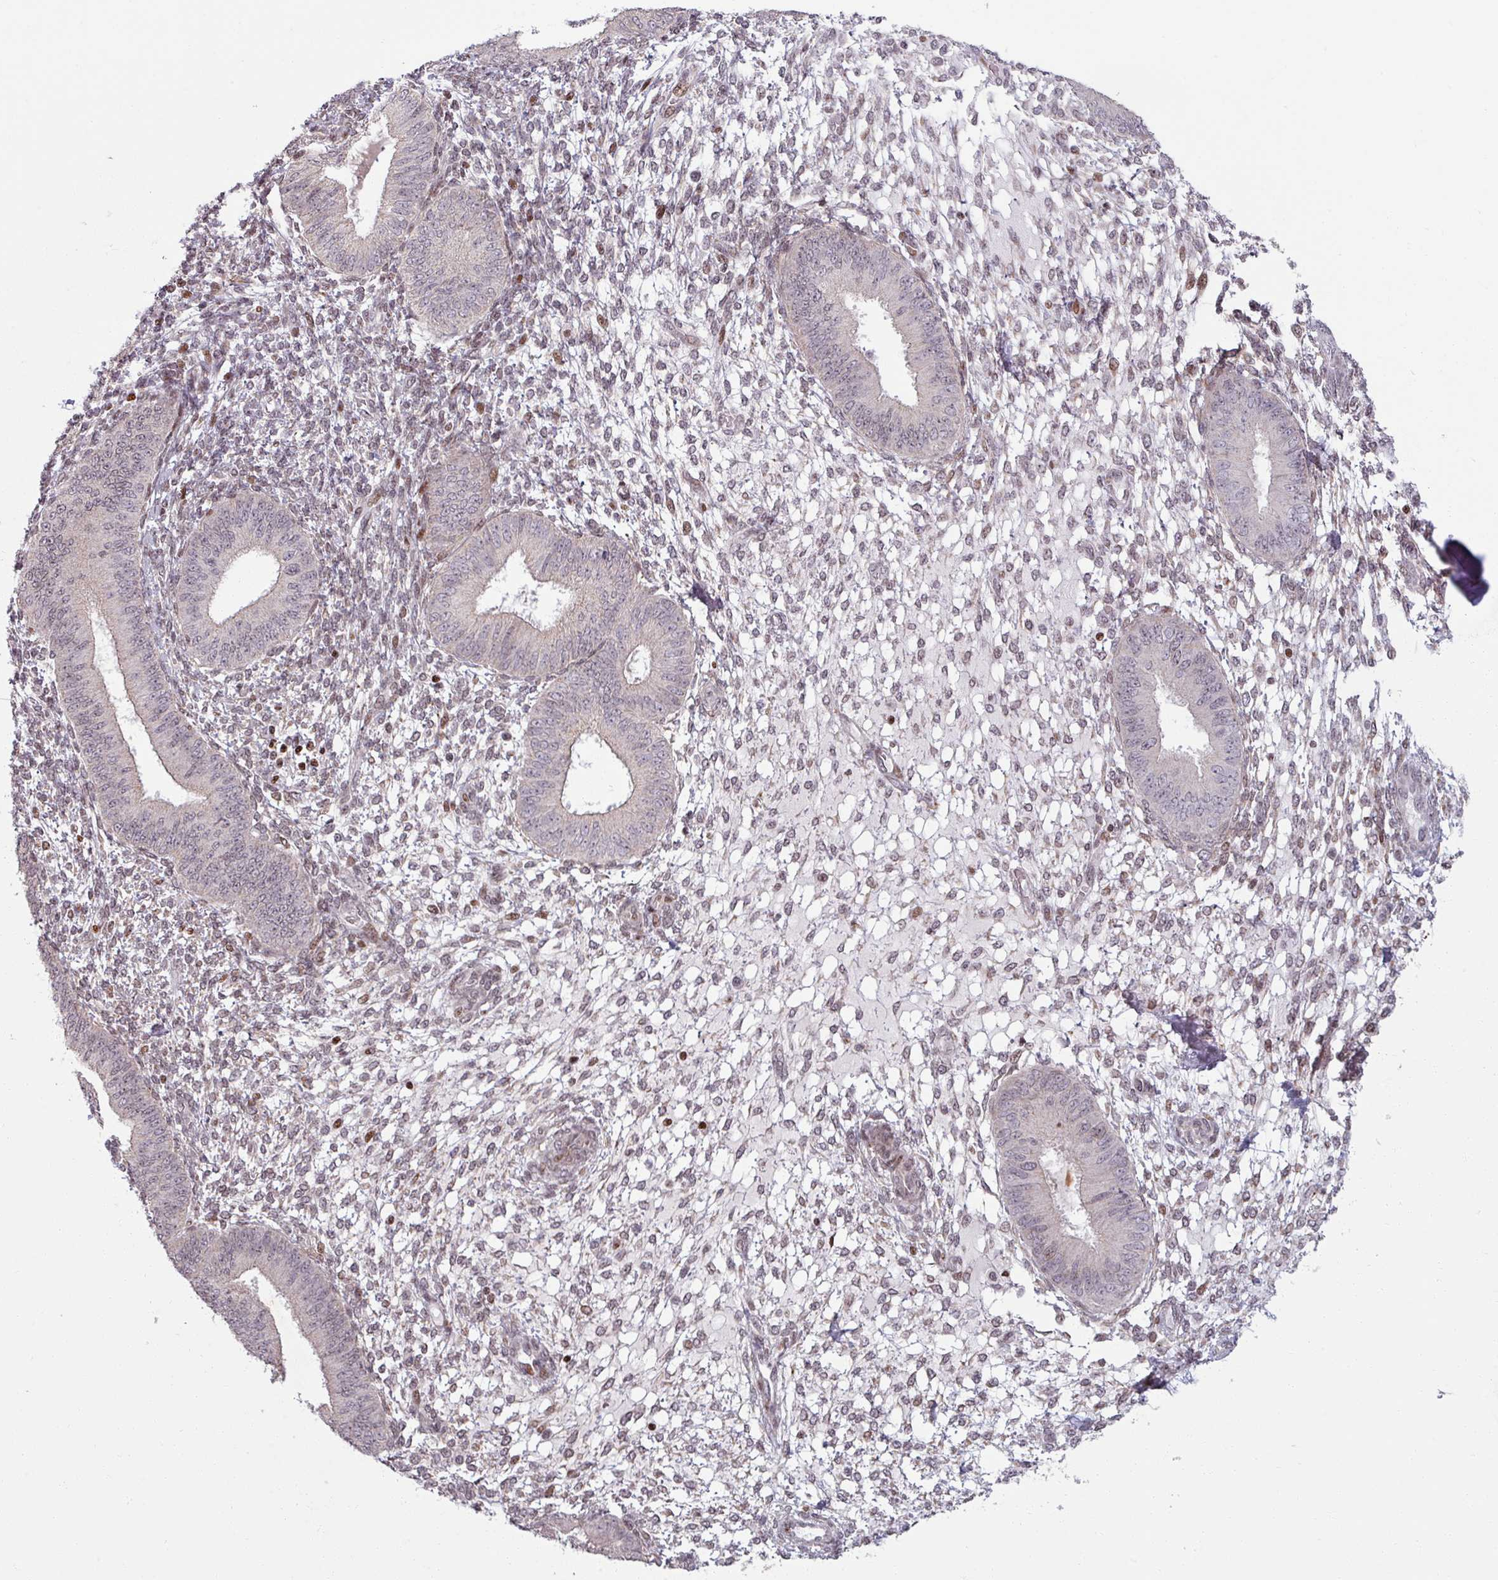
{"staining": {"intensity": "moderate", "quantity": "25%-75%", "location": "nuclear"}, "tissue": "endometrium", "cell_type": "Cells in endometrial stroma", "image_type": "normal", "snomed": [{"axis": "morphology", "description": "Normal tissue, NOS"}, {"axis": "topography", "description": "Endometrium"}], "caption": "A brown stain highlights moderate nuclear expression of a protein in cells in endometrial stroma of benign endometrium. (DAB (3,3'-diaminobenzidine) IHC with brightfield microscopy, high magnification).", "gene": "NCOR1", "patient": {"sex": "female", "age": 49}}